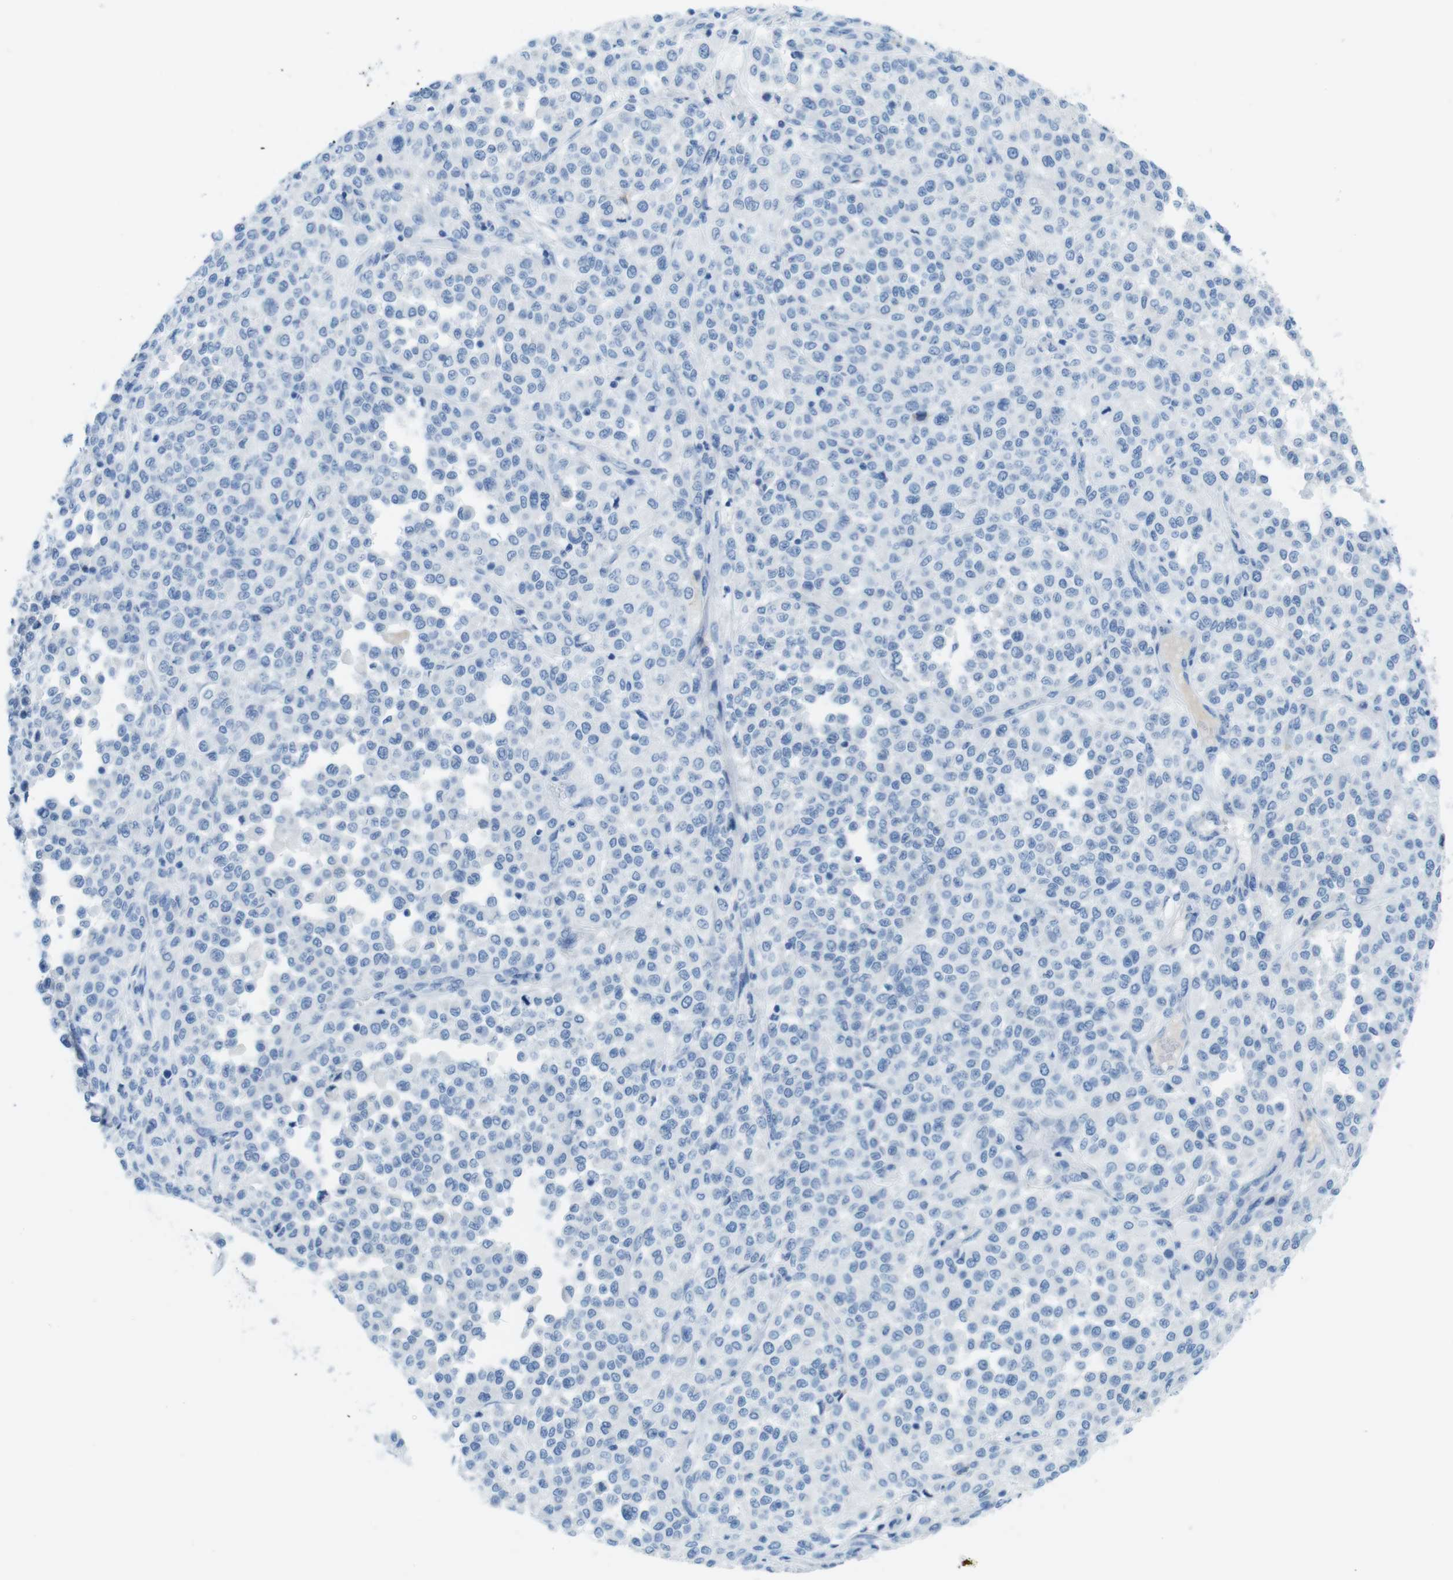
{"staining": {"intensity": "negative", "quantity": "none", "location": "none"}, "tissue": "melanoma", "cell_type": "Tumor cells", "image_type": "cancer", "snomed": [{"axis": "morphology", "description": "Malignant melanoma, Metastatic site"}, {"axis": "topography", "description": "Pancreas"}], "caption": "Immunohistochemistry of malignant melanoma (metastatic site) exhibits no staining in tumor cells.", "gene": "GAP43", "patient": {"sex": "female", "age": 30}}